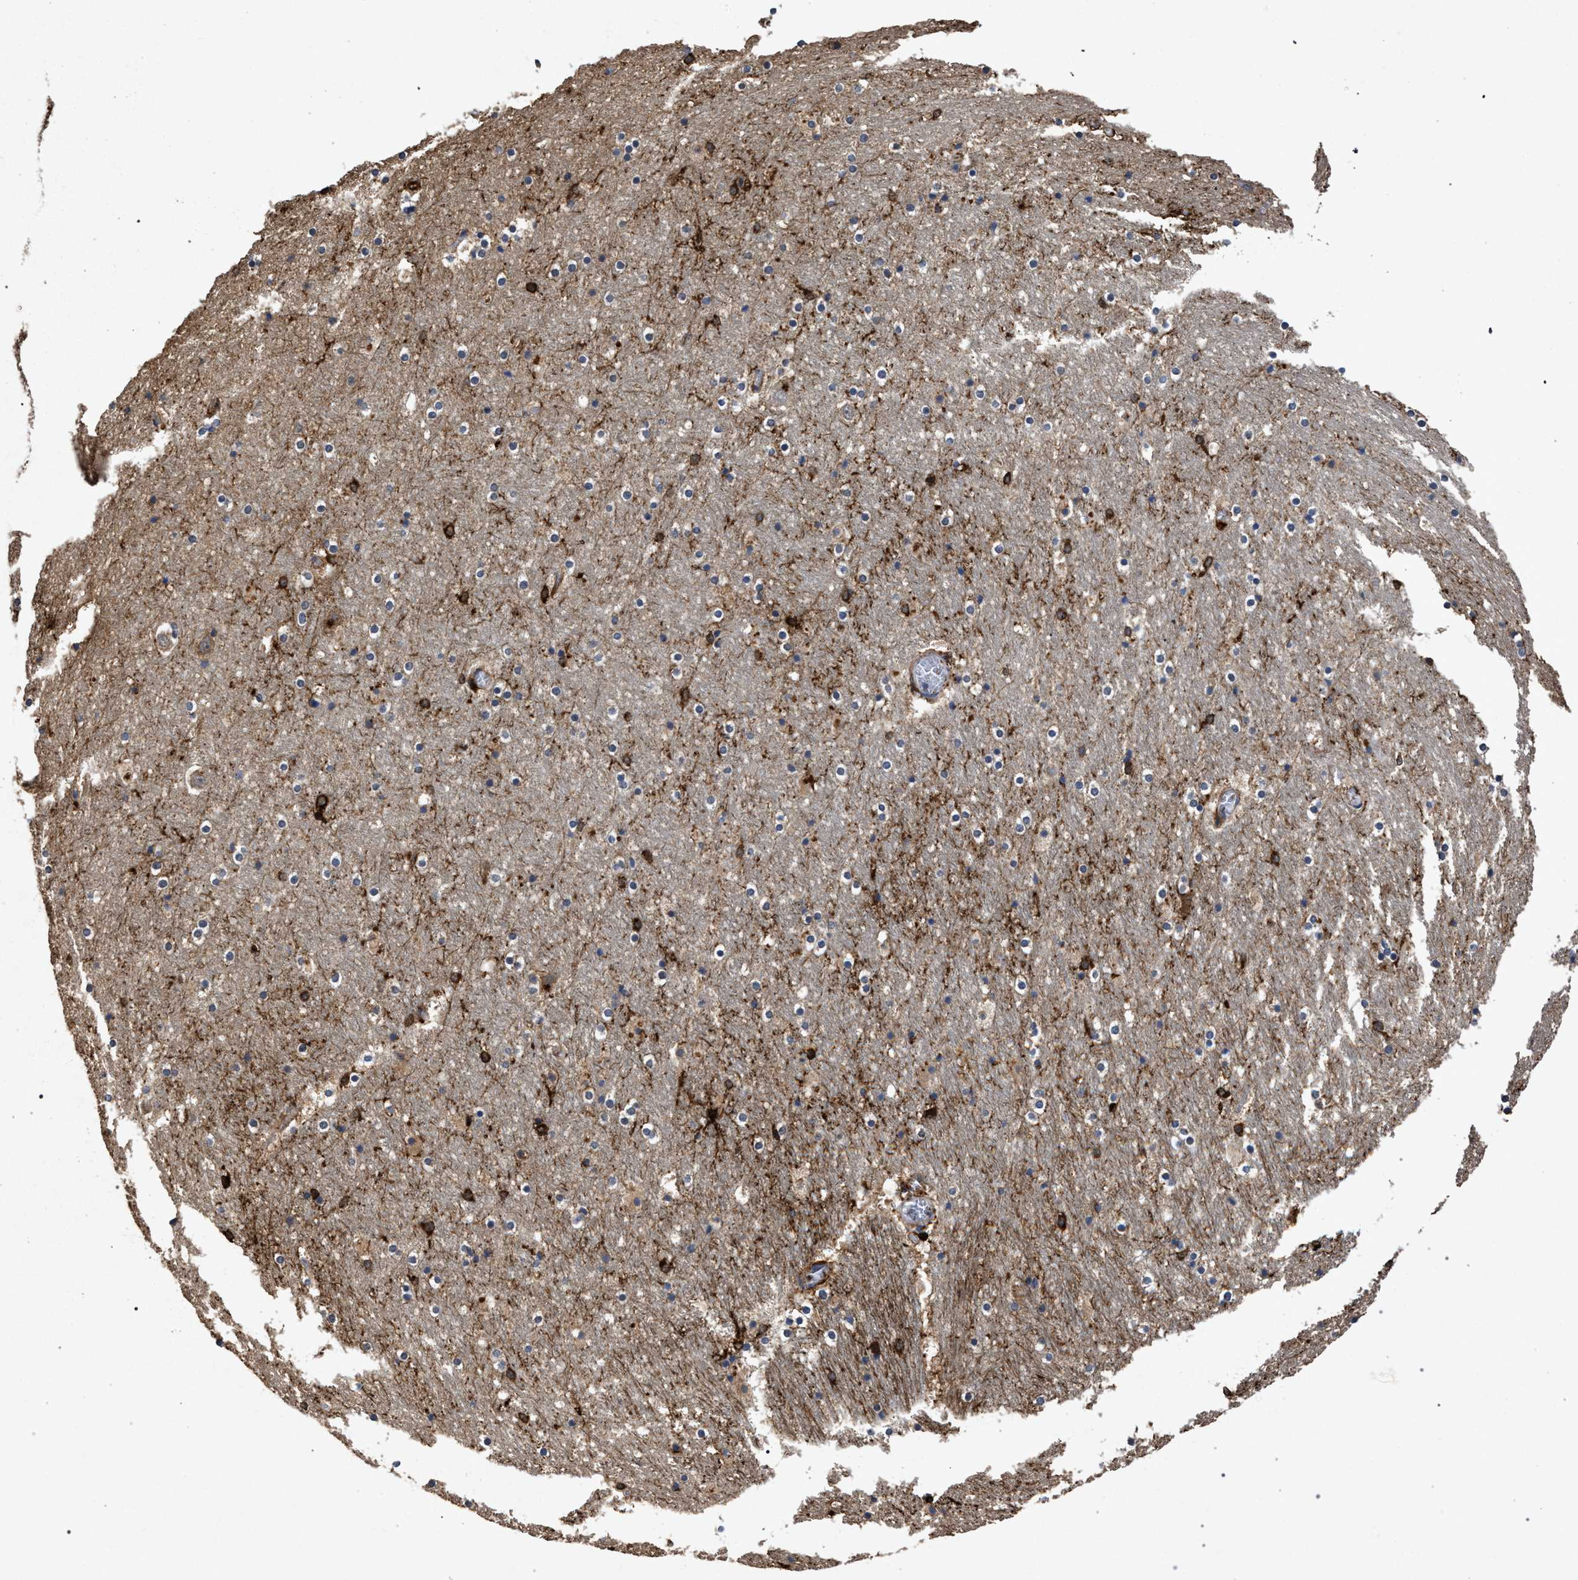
{"staining": {"intensity": "strong", "quantity": "<25%", "location": "cytoplasmic/membranous"}, "tissue": "hippocampus", "cell_type": "Glial cells", "image_type": "normal", "snomed": [{"axis": "morphology", "description": "Normal tissue, NOS"}, {"axis": "topography", "description": "Hippocampus"}], "caption": "The image reveals a brown stain indicating the presence of a protein in the cytoplasmic/membranous of glial cells in hippocampus. The staining was performed using DAB (3,3'-diaminobenzidine) to visualize the protein expression in brown, while the nuclei were stained in blue with hematoxylin (Magnification: 20x).", "gene": "MARCKS", "patient": {"sex": "male", "age": 45}}